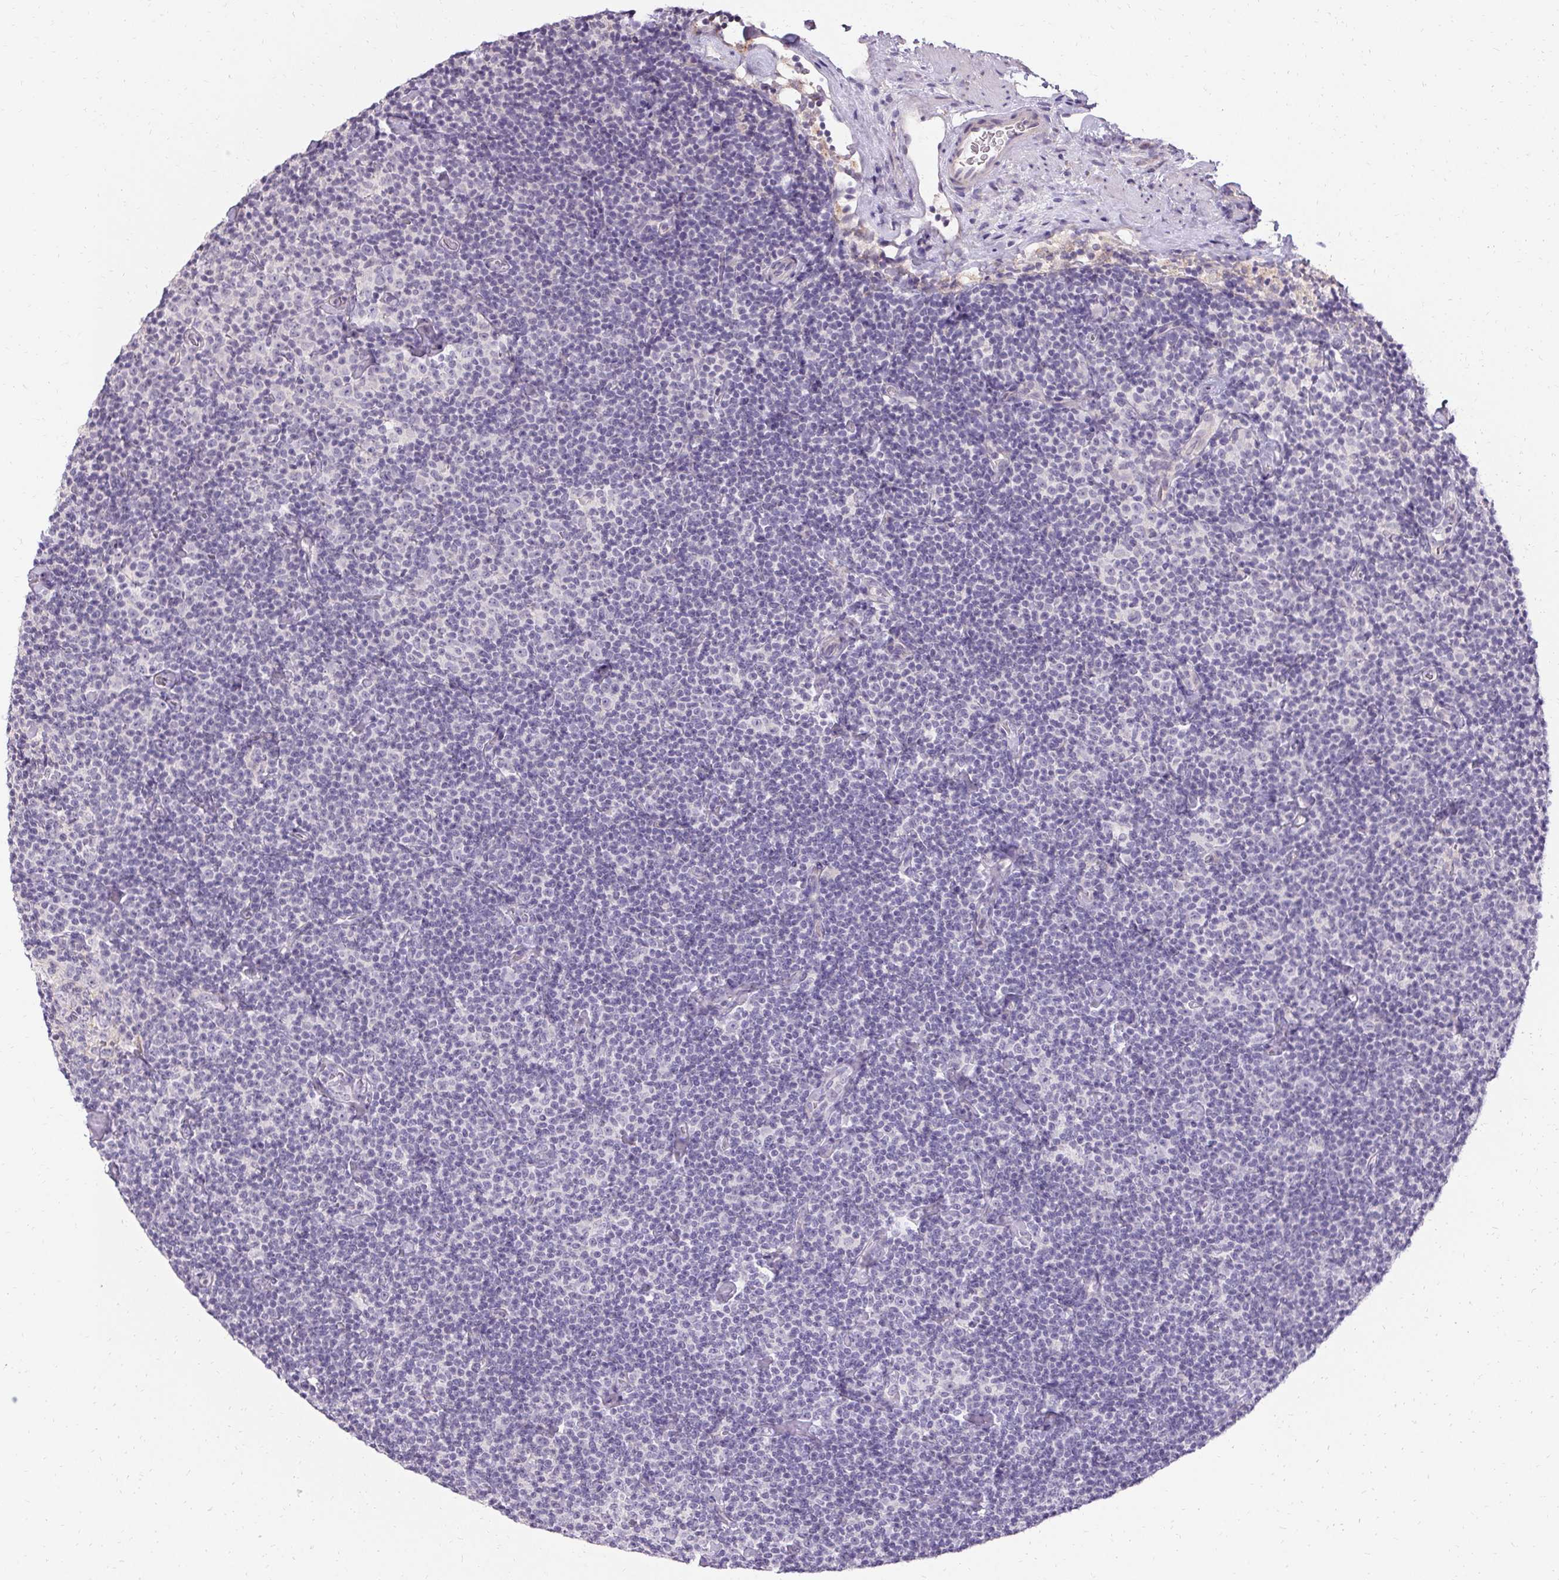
{"staining": {"intensity": "negative", "quantity": "none", "location": "none"}, "tissue": "lymphoma", "cell_type": "Tumor cells", "image_type": "cancer", "snomed": [{"axis": "morphology", "description": "Malignant lymphoma, non-Hodgkin's type, Low grade"}, {"axis": "topography", "description": "Lymph node"}], "caption": "A micrograph of malignant lymphoma, non-Hodgkin's type (low-grade) stained for a protein shows no brown staining in tumor cells.", "gene": "HSD17B3", "patient": {"sex": "male", "age": 81}}